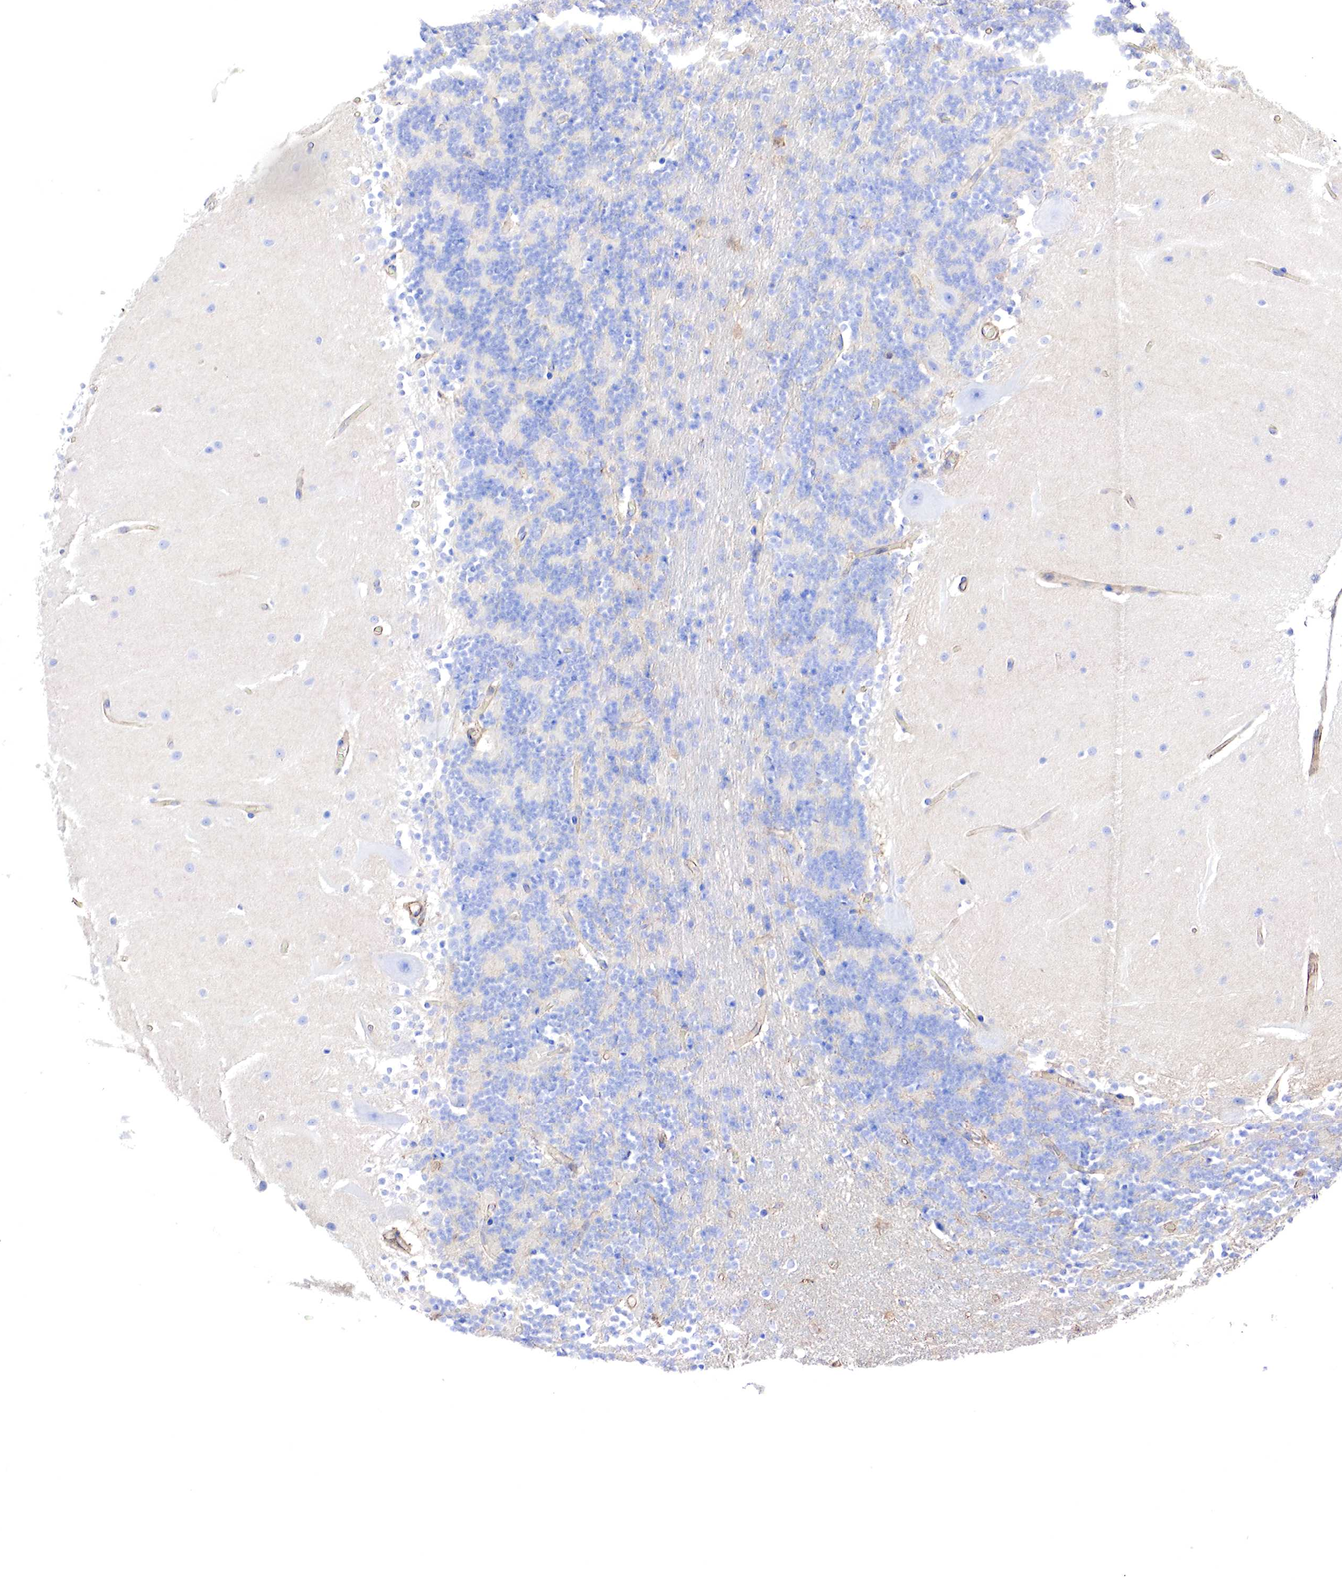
{"staining": {"intensity": "moderate", "quantity": "<25%", "location": "cytoplasmic/membranous"}, "tissue": "cerebellum", "cell_type": "Cells in granular layer", "image_type": "normal", "snomed": [{"axis": "morphology", "description": "Normal tissue, NOS"}, {"axis": "topography", "description": "Cerebellum"}], "caption": "IHC histopathology image of unremarkable cerebellum: cerebellum stained using immunohistochemistry exhibits low levels of moderate protein expression localized specifically in the cytoplasmic/membranous of cells in granular layer, appearing as a cytoplasmic/membranous brown color.", "gene": "TPM1", "patient": {"sex": "female", "age": 54}}